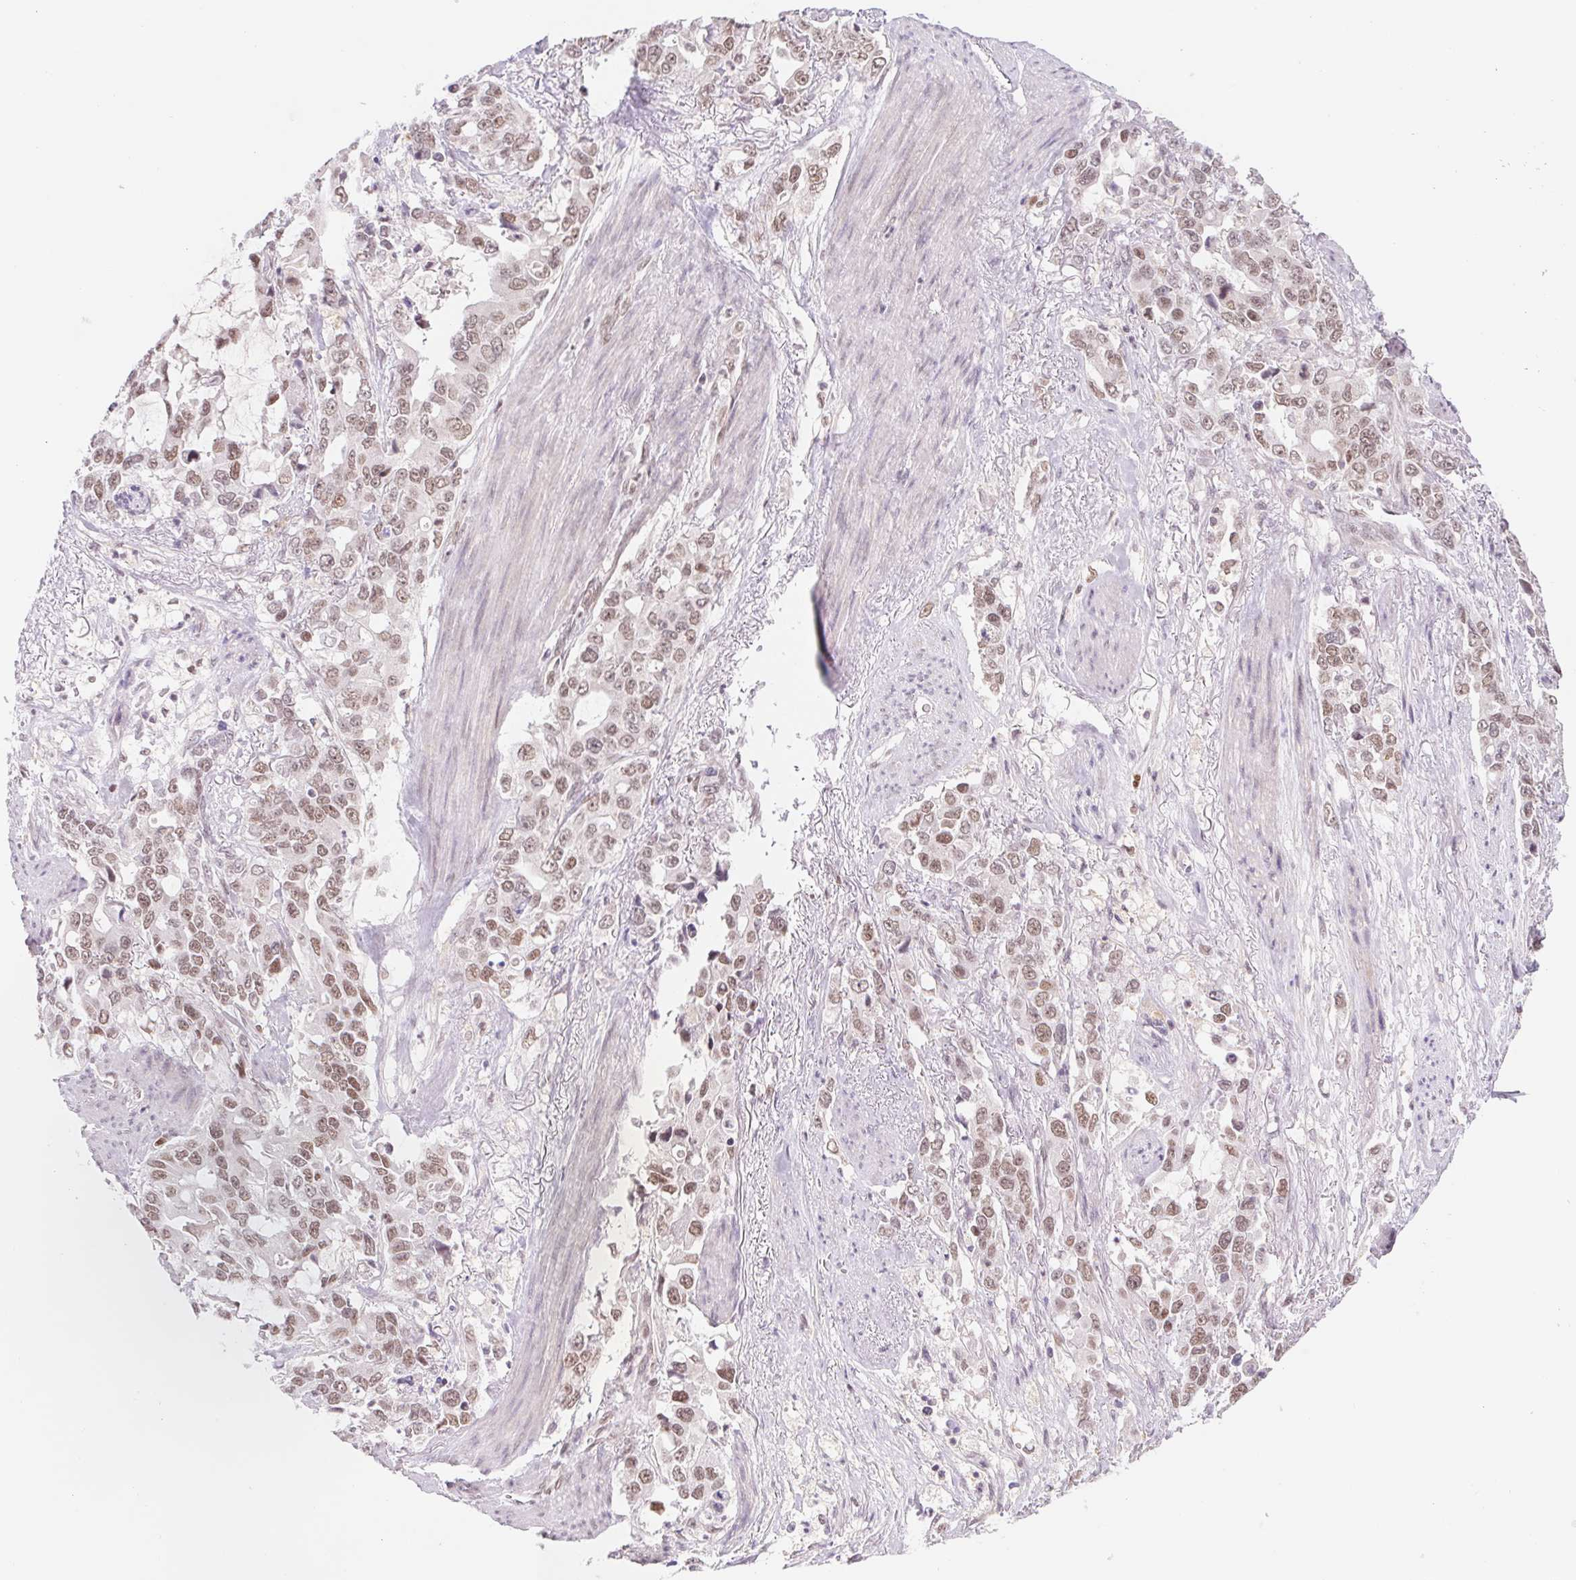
{"staining": {"intensity": "moderate", "quantity": ">75%", "location": "nuclear"}, "tissue": "stomach cancer", "cell_type": "Tumor cells", "image_type": "cancer", "snomed": [{"axis": "morphology", "description": "Adenocarcinoma, NOS"}, {"axis": "topography", "description": "Stomach, upper"}], "caption": "This photomicrograph demonstrates stomach cancer (adenocarcinoma) stained with immunohistochemistry to label a protein in brown. The nuclear of tumor cells show moderate positivity for the protein. Nuclei are counter-stained blue.", "gene": "TRERF1", "patient": {"sex": "male", "age": 85}}